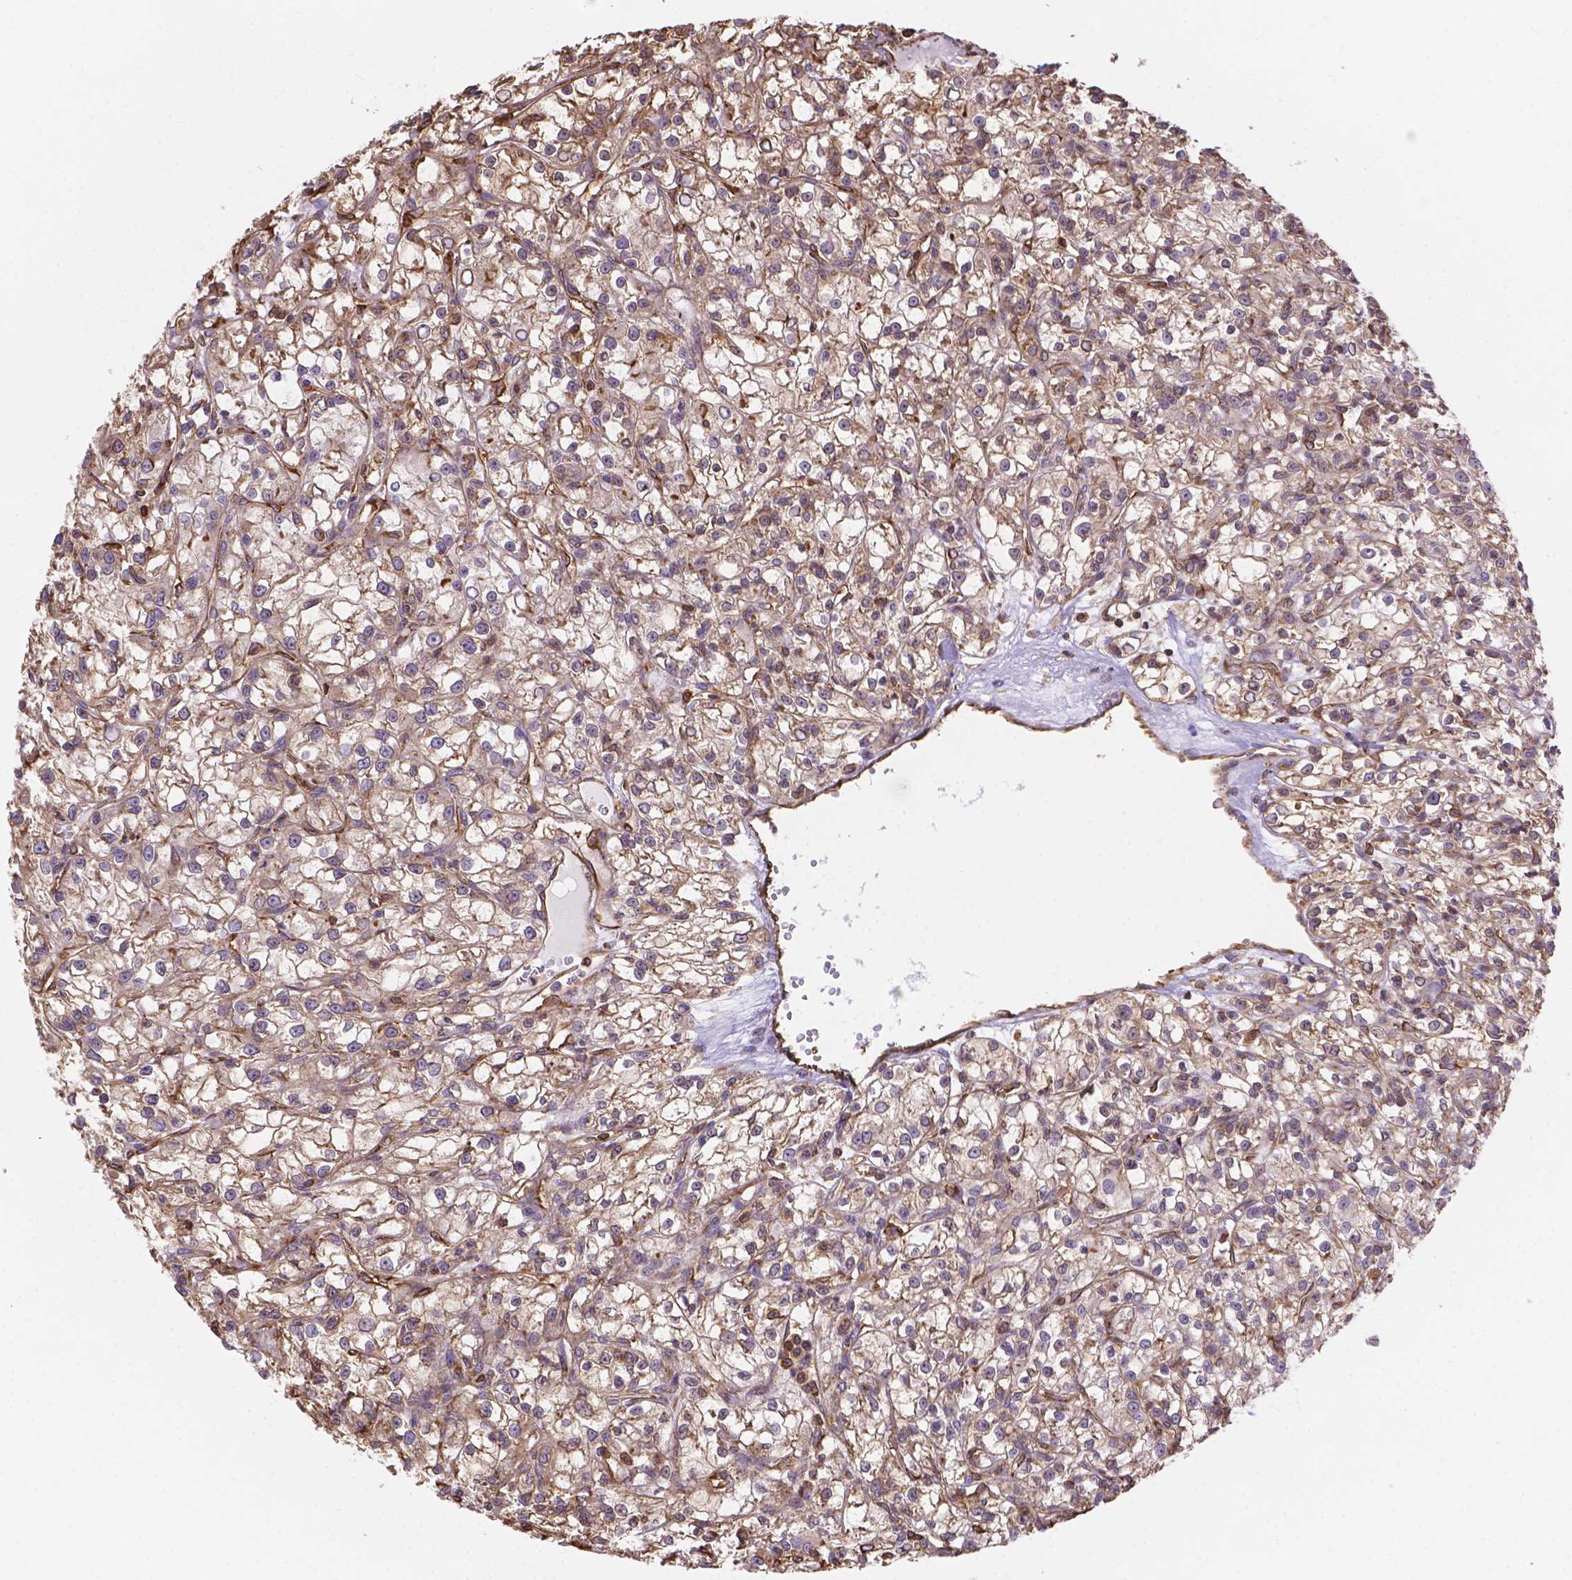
{"staining": {"intensity": "weak", "quantity": ">75%", "location": "cytoplasmic/membranous"}, "tissue": "renal cancer", "cell_type": "Tumor cells", "image_type": "cancer", "snomed": [{"axis": "morphology", "description": "Adenocarcinoma, NOS"}, {"axis": "topography", "description": "Kidney"}], "caption": "Renal cancer (adenocarcinoma) was stained to show a protein in brown. There is low levels of weak cytoplasmic/membranous staining in about >75% of tumor cells. The staining was performed using DAB (3,3'-diaminobenzidine) to visualize the protein expression in brown, while the nuclei were stained in blue with hematoxylin (Magnification: 20x).", "gene": "DMWD", "patient": {"sex": "female", "age": 59}}